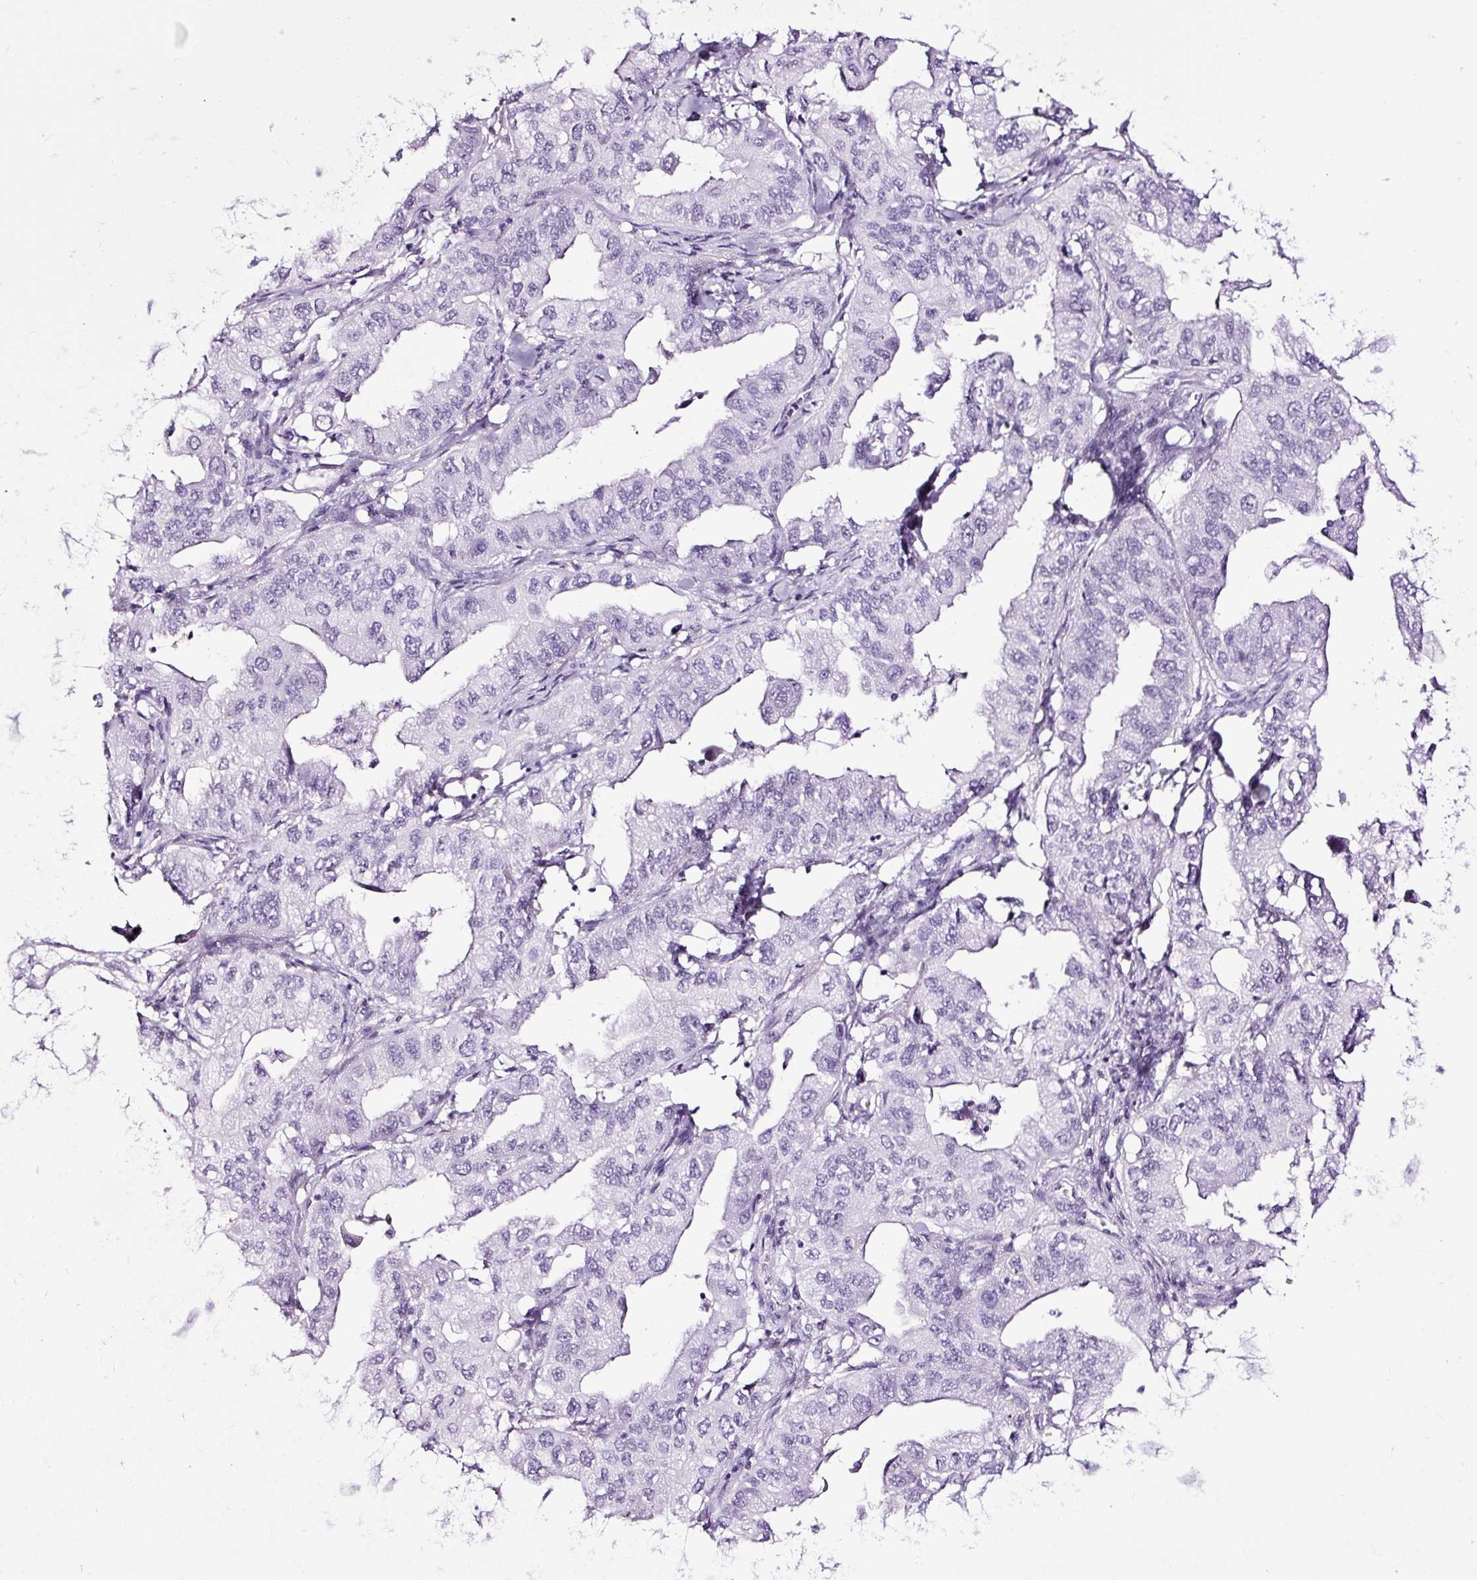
{"staining": {"intensity": "negative", "quantity": "none", "location": "none"}, "tissue": "lung cancer", "cell_type": "Tumor cells", "image_type": "cancer", "snomed": [{"axis": "morphology", "description": "Adenocarcinoma, NOS"}, {"axis": "topography", "description": "Lung"}], "caption": "High magnification brightfield microscopy of adenocarcinoma (lung) stained with DAB (brown) and counterstained with hematoxylin (blue): tumor cells show no significant staining.", "gene": "NPHS2", "patient": {"sex": "male", "age": 48}}